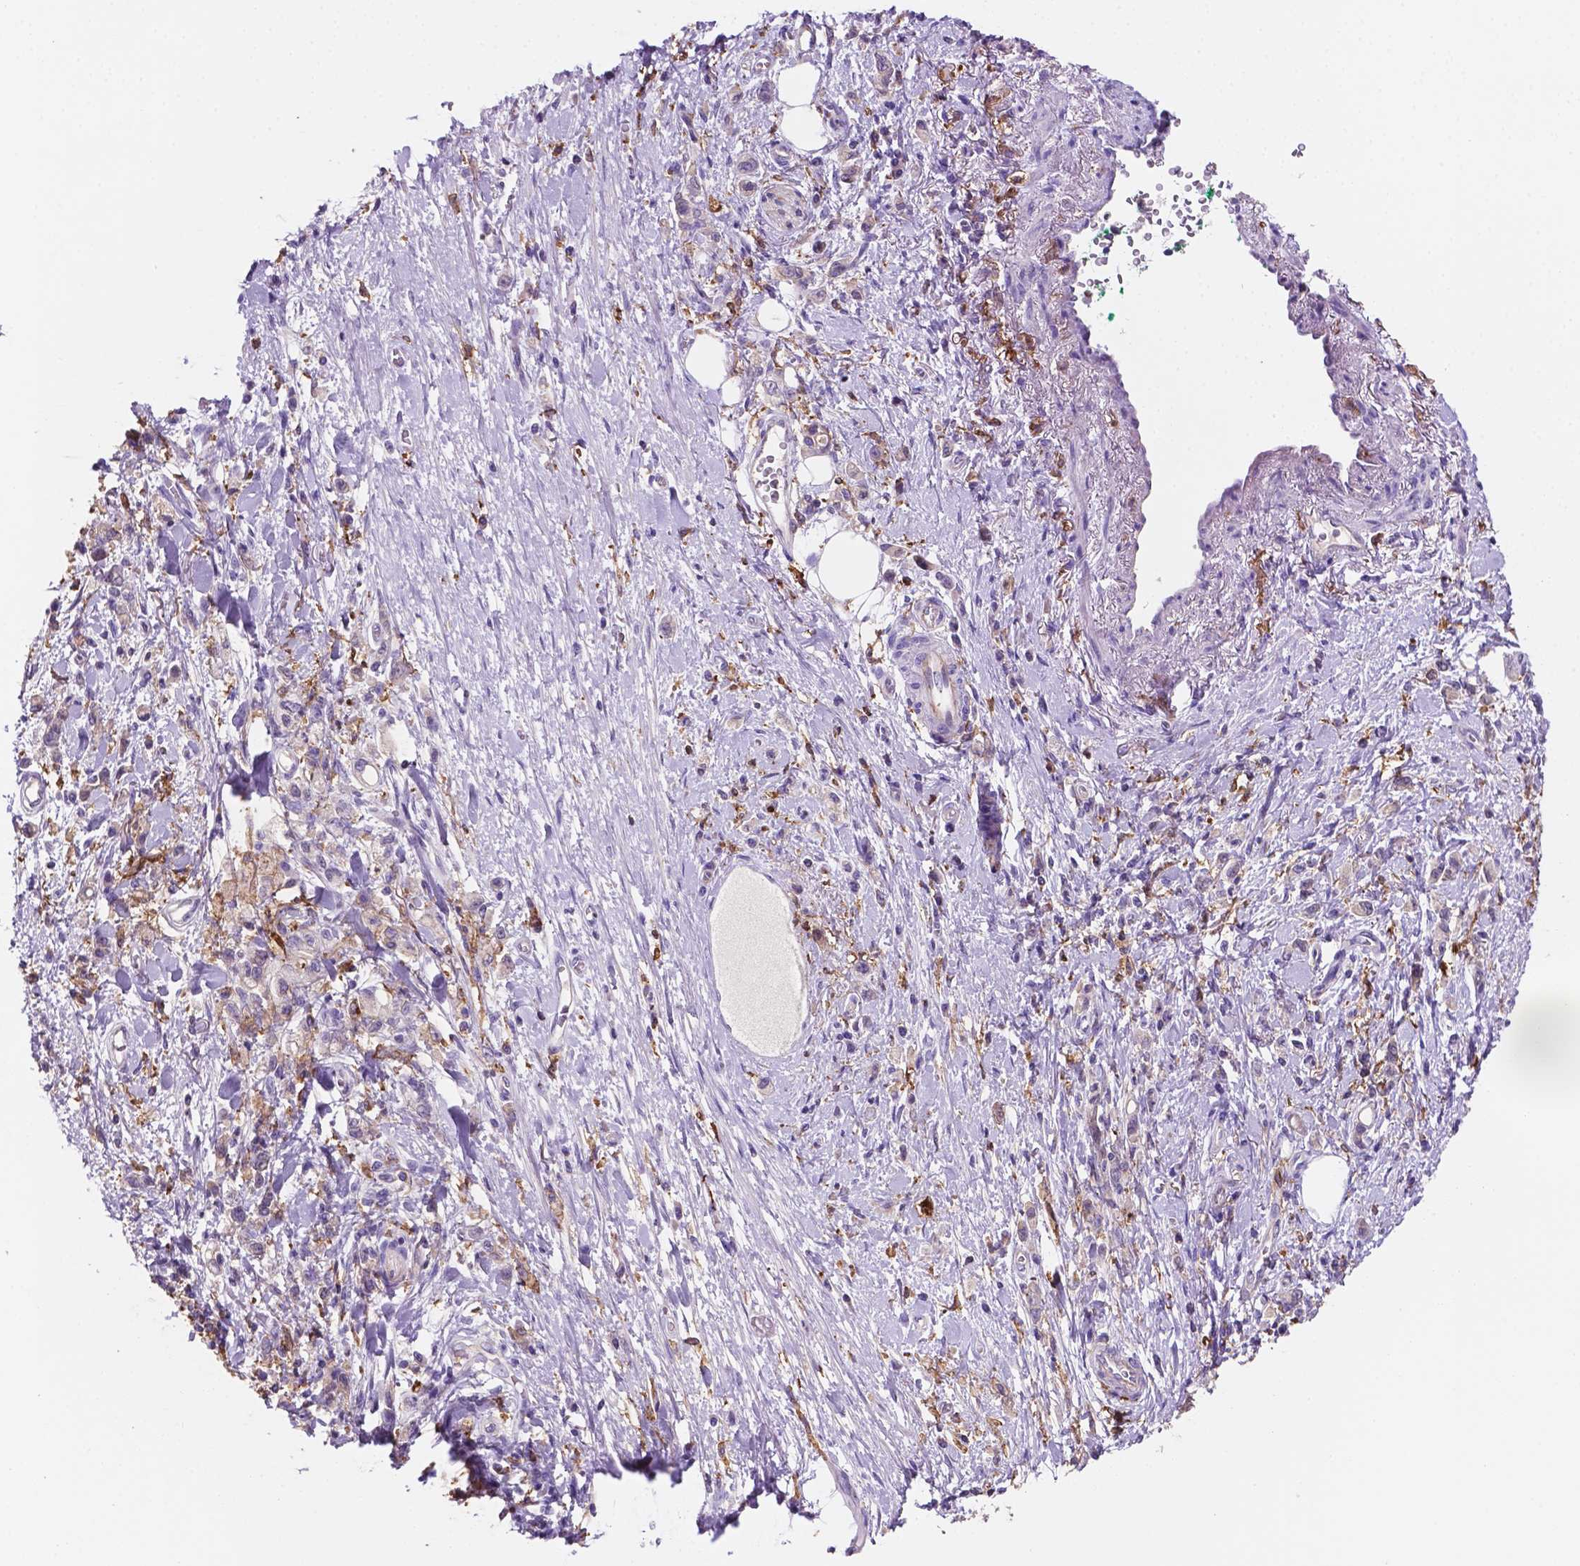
{"staining": {"intensity": "negative", "quantity": "none", "location": "none"}, "tissue": "stomach cancer", "cell_type": "Tumor cells", "image_type": "cancer", "snomed": [{"axis": "morphology", "description": "Adenocarcinoma, NOS"}, {"axis": "topography", "description": "Stomach"}], "caption": "Human adenocarcinoma (stomach) stained for a protein using IHC reveals no positivity in tumor cells.", "gene": "MKRN2OS", "patient": {"sex": "male", "age": 77}}